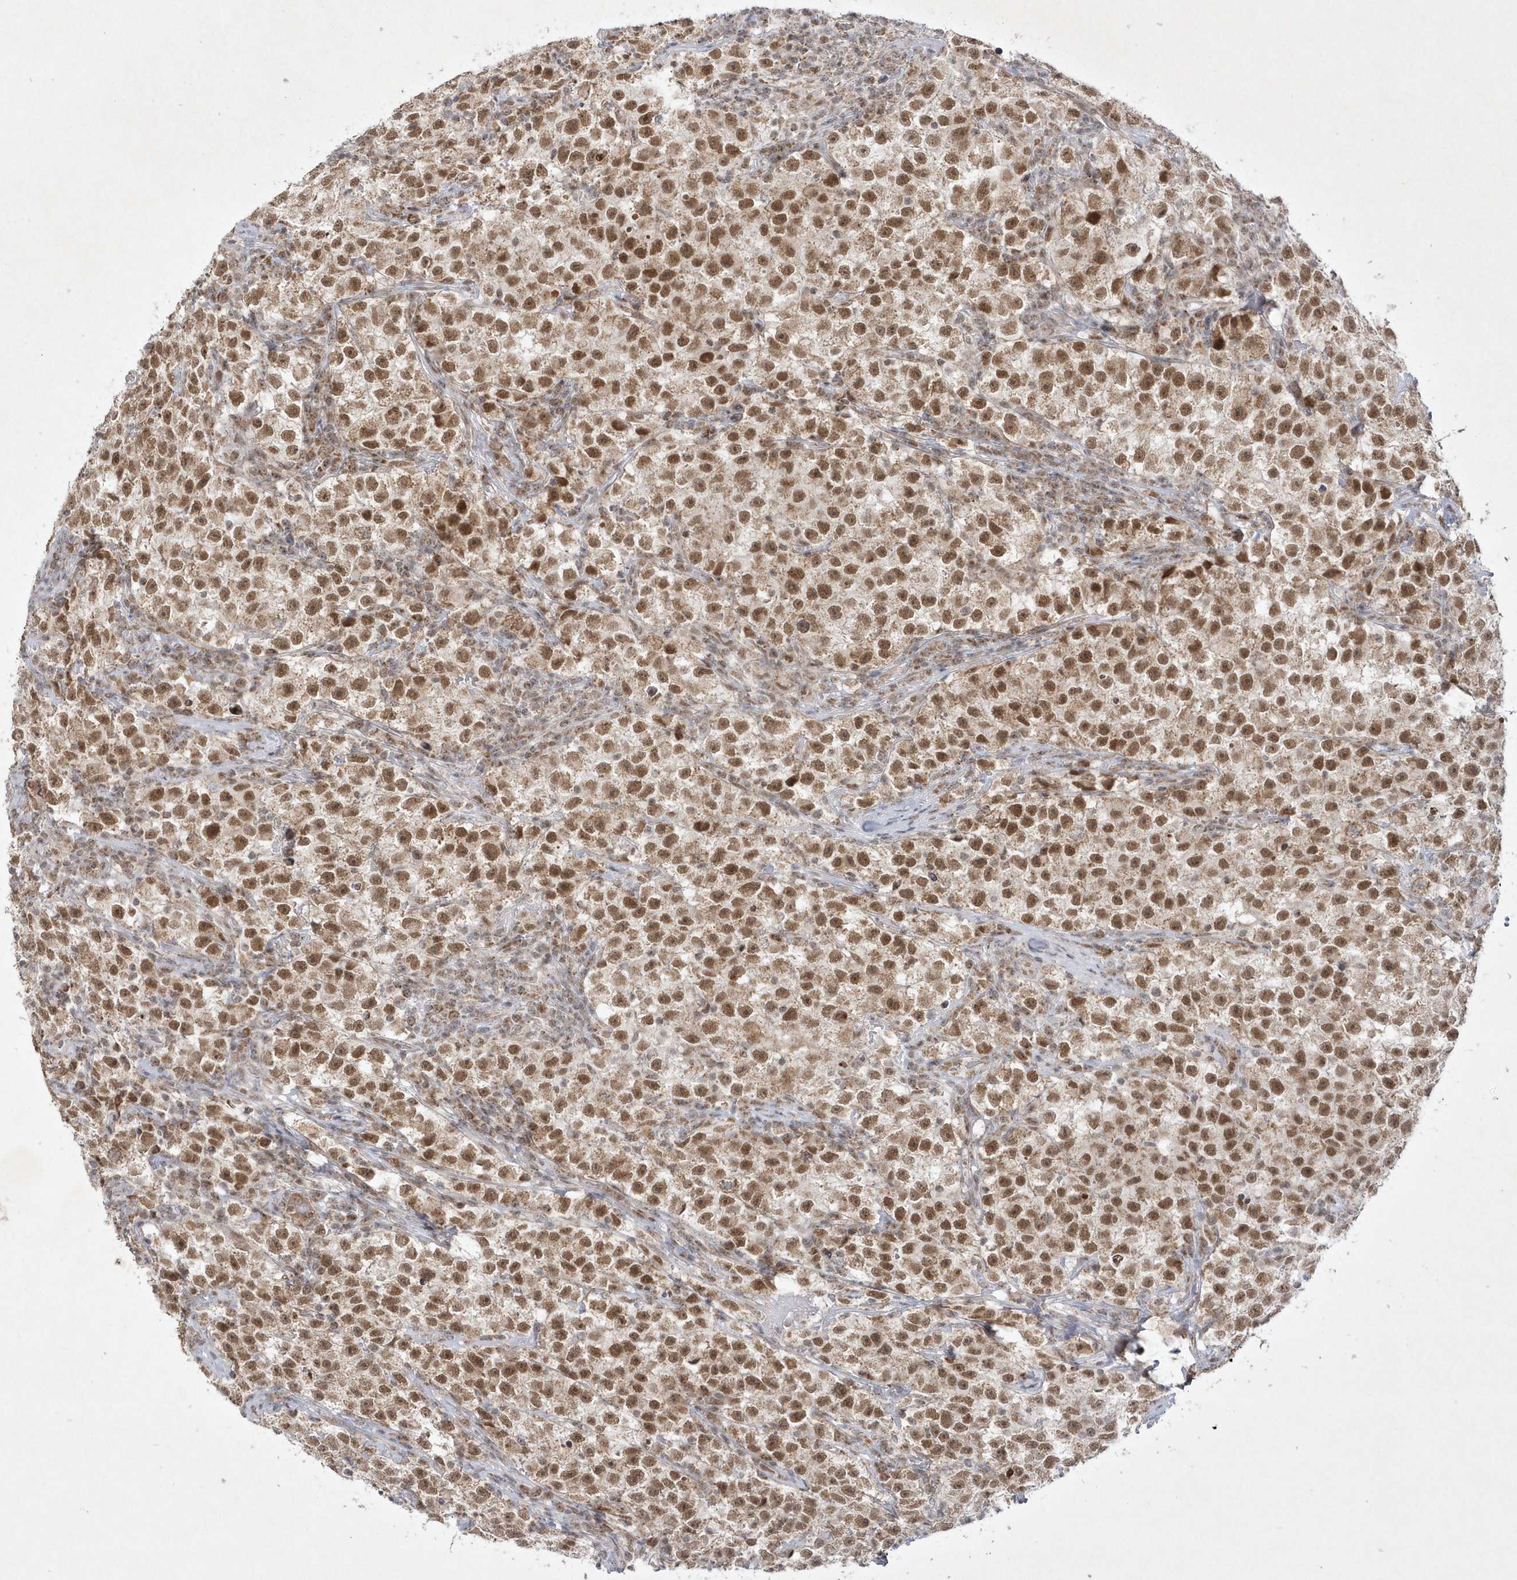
{"staining": {"intensity": "moderate", "quantity": ">75%", "location": "nuclear"}, "tissue": "testis cancer", "cell_type": "Tumor cells", "image_type": "cancer", "snomed": [{"axis": "morphology", "description": "Seminoma, NOS"}, {"axis": "topography", "description": "Testis"}], "caption": "DAB (3,3'-diaminobenzidine) immunohistochemical staining of testis cancer demonstrates moderate nuclear protein staining in about >75% of tumor cells.", "gene": "CPSF3", "patient": {"sex": "male", "age": 22}}